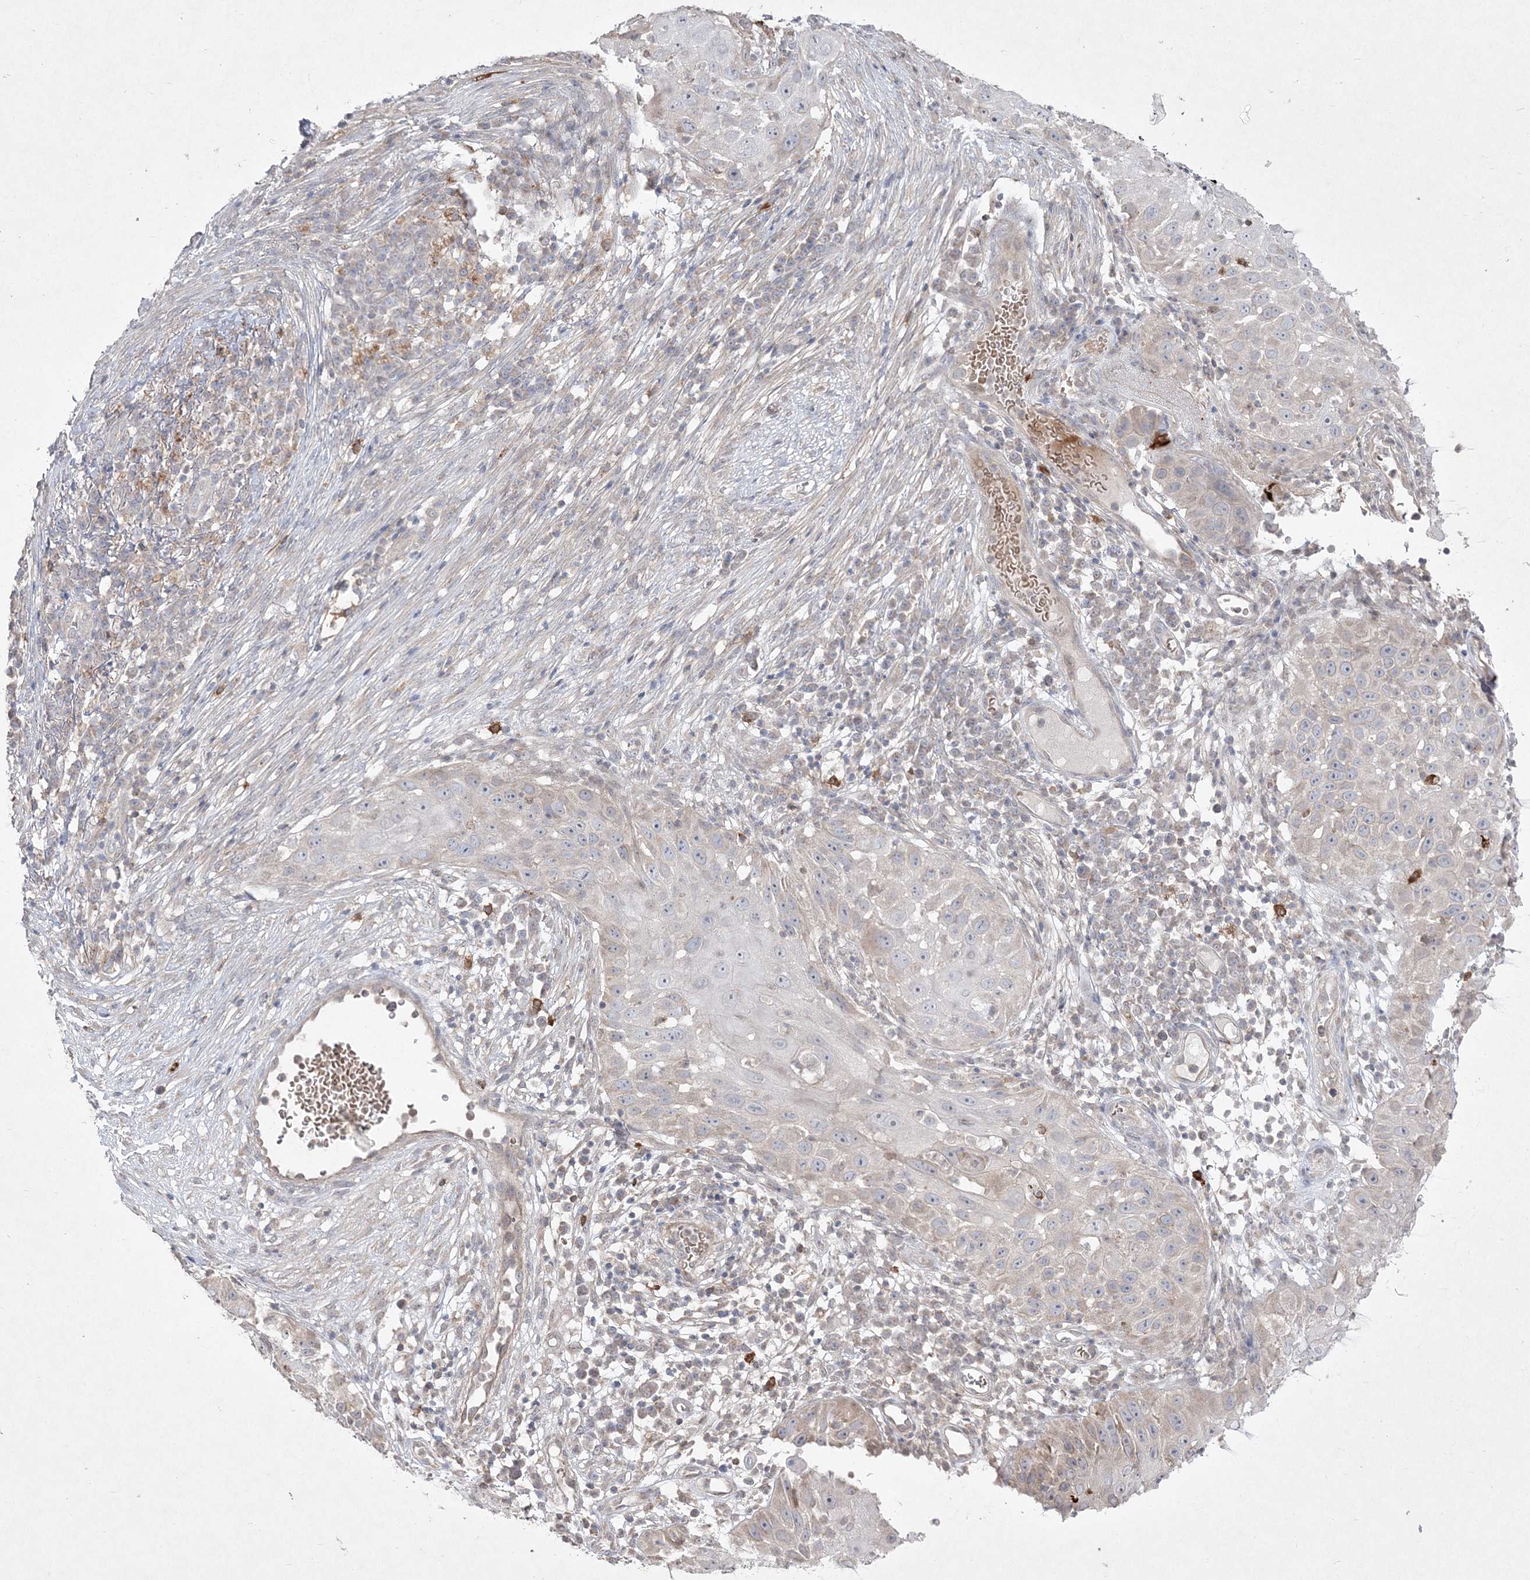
{"staining": {"intensity": "negative", "quantity": "none", "location": "none"}, "tissue": "skin cancer", "cell_type": "Tumor cells", "image_type": "cancer", "snomed": [{"axis": "morphology", "description": "Squamous cell carcinoma, NOS"}, {"axis": "topography", "description": "Skin"}], "caption": "High power microscopy micrograph of an IHC photomicrograph of skin cancer (squamous cell carcinoma), revealing no significant staining in tumor cells. Nuclei are stained in blue.", "gene": "CLNK", "patient": {"sex": "female", "age": 44}}